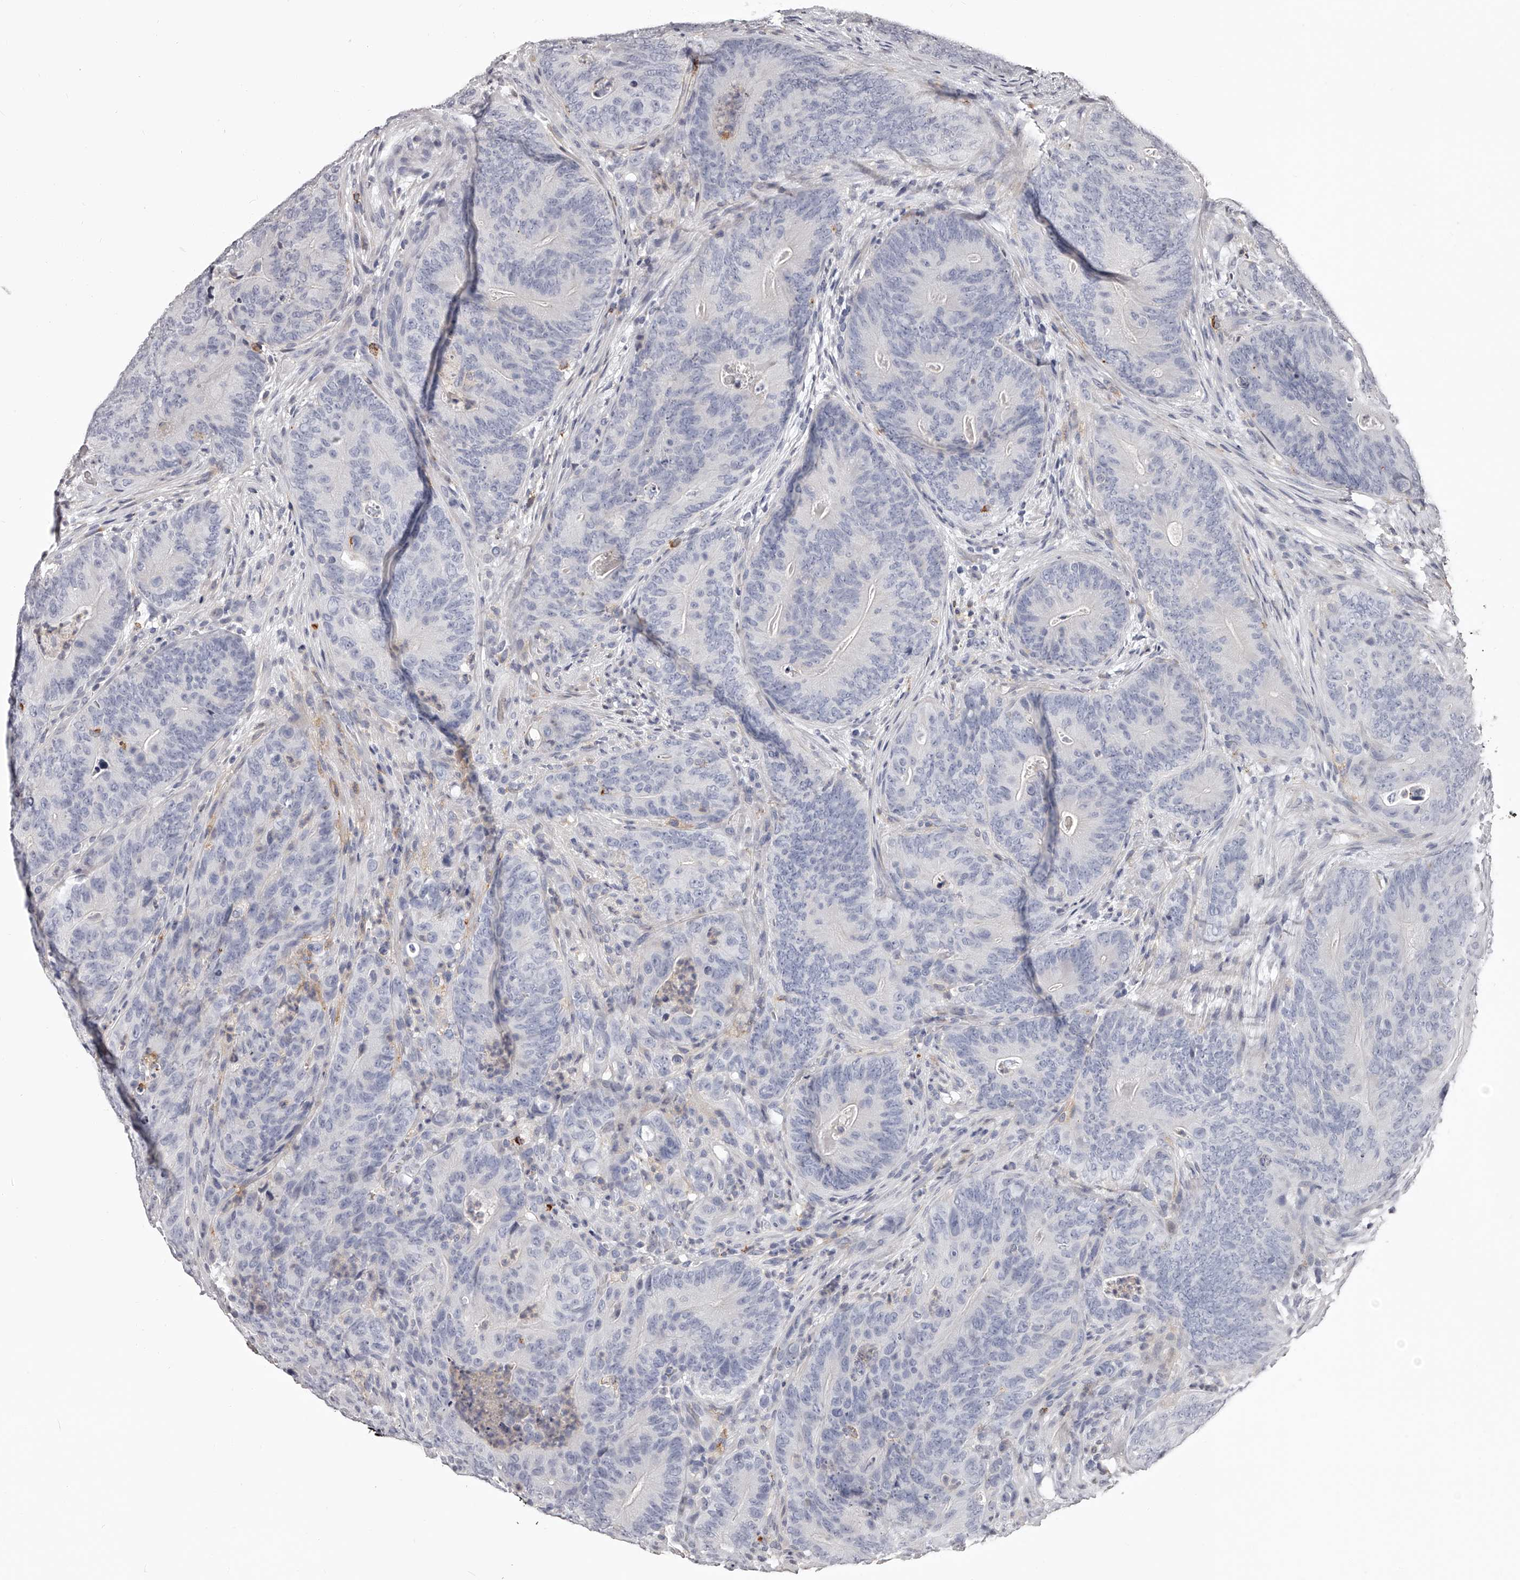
{"staining": {"intensity": "negative", "quantity": "none", "location": "none"}, "tissue": "colorectal cancer", "cell_type": "Tumor cells", "image_type": "cancer", "snomed": [{"axis": "morphology", "description": "Normal tissue, NOS"}, {"axis": "topography", "description": "Colon"}], "caption": "The histopathology image exhibits no staining of tumor cells in colorectal cancer.", "gene": "PACSIN1", "patient": {"sex": "female", "age": 82}}